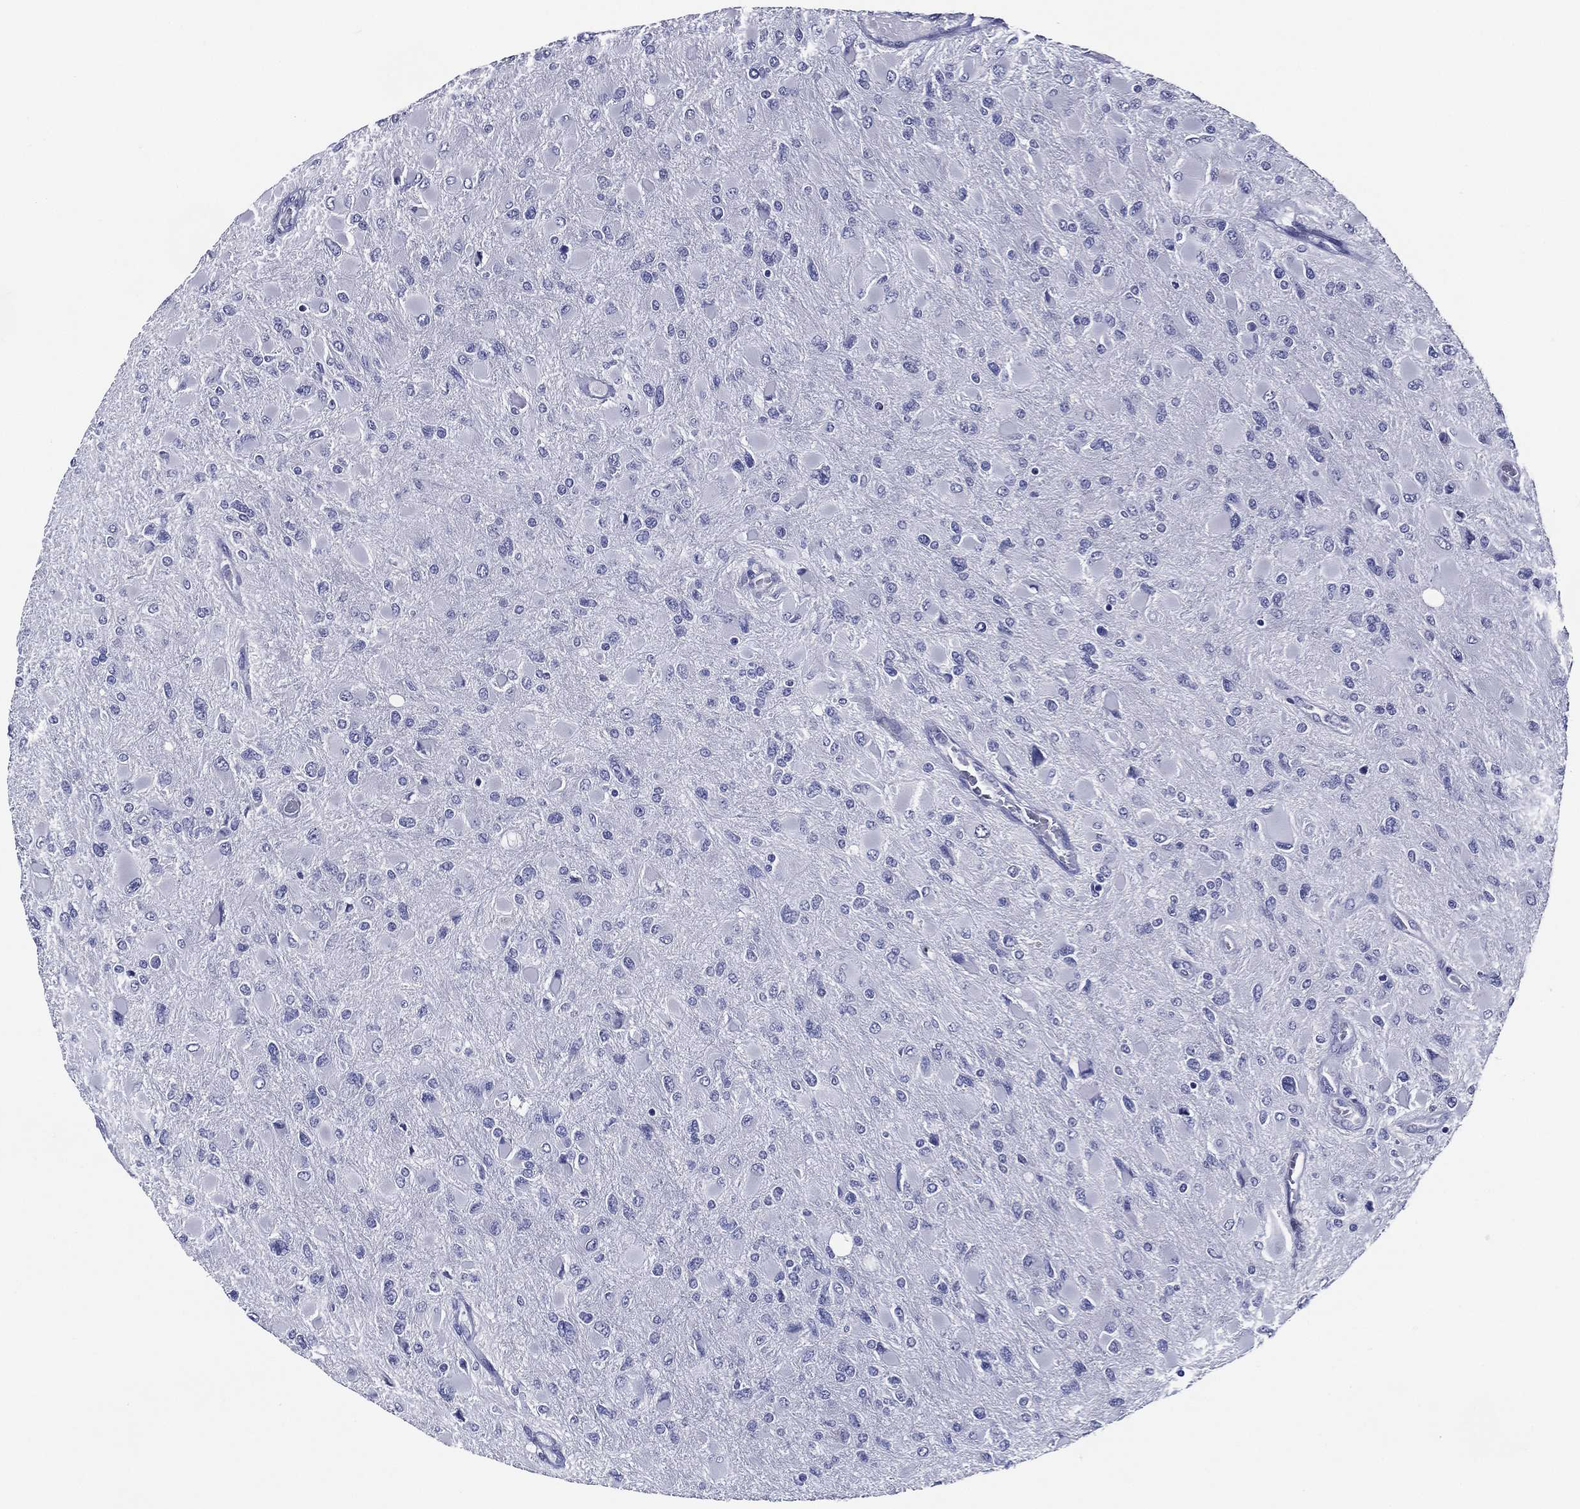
{"staining": {"intensity": "negative", "quantity": "none", "location": "none"}, "tissue": "glioma", "cell_type": "Tumor cells", "image_type": "cancer", "snomed": [{"axis": "morphology", "description": "Glioma, malignant, High grade"}, {"axis": "topography", "description": "Cerebral cortex"}], "caption": "Immunohistochemistry (IHC) photomicrograph of neoplastic tissue: human malignant glioma (high-grade) stained with DAB shows no significant protein staining in tumor cells. (Brightfield microscopy of DAB IHC at high magnification).", "gene": "ACE2", "patient": {"sex": "female", "age": 36}}